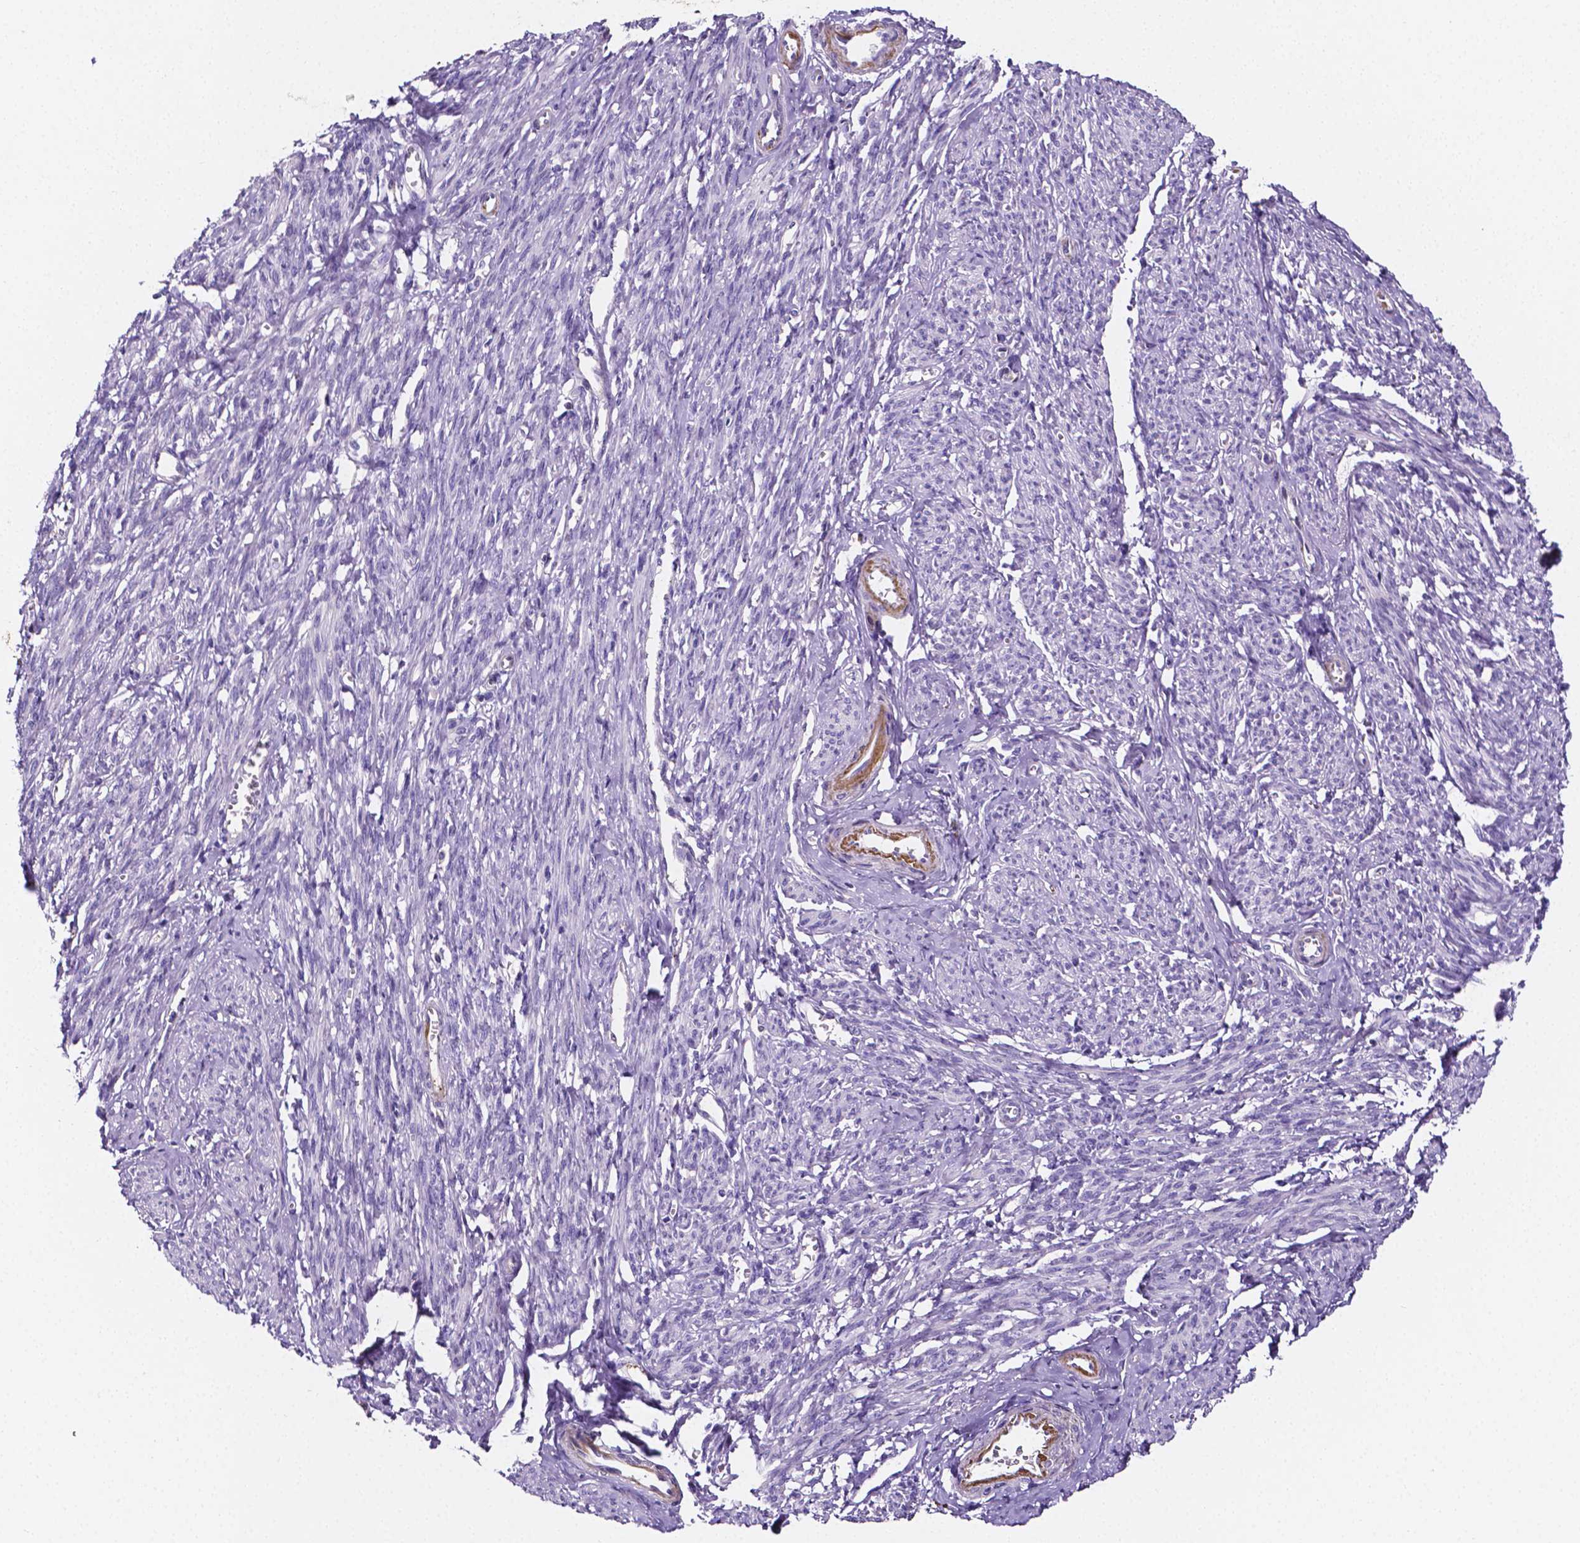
{"staining": {"intensity": "negative", "quantity": "none", "location": "none"}, "tissue": "smooth muscle", "cell_type": "Smooth muscle cells", "image_type": "normal", "snomed": [{"axis": "morphology", "description": "Normal tissue, NOS"}, {"axis": "topography", "description": "Smooth muscle"}], "caption": "The micrograph demonstrates no significant staining in smooth muscle cells of smooth muscle.", "gene": "NRGN", "patient": {"sex": "female", "age": 65}}